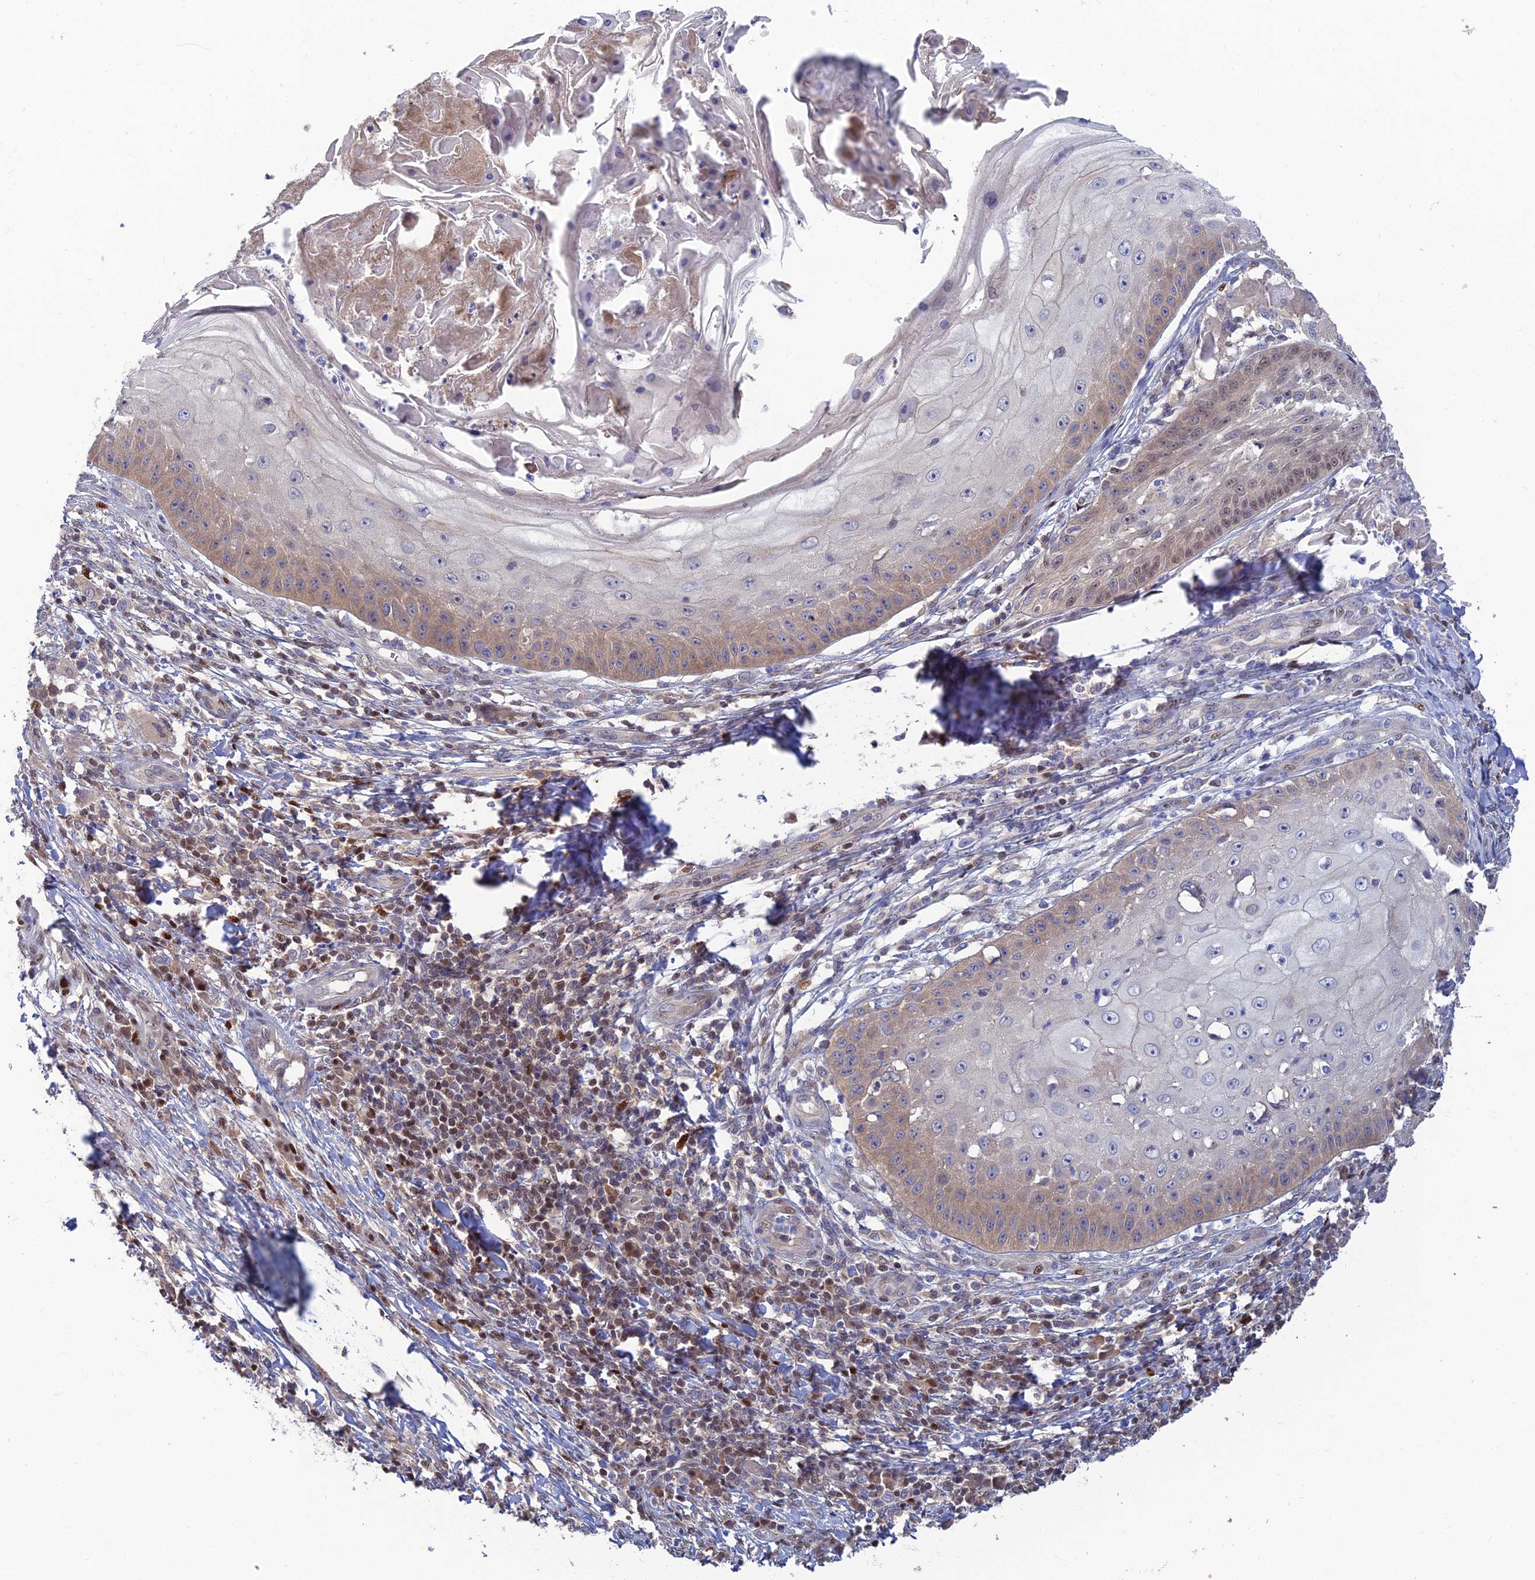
{"staining": {"intensity": "moderate", "quantity": "<25%", "location": "cytoplasmic/membranous"}, "tissue": "skin cancer", "cell_type": "Tumor cells", "image_type": "cancer", "snomed": [{"axis": "morphology", "description": "Squamous cell carcinoma, NOS"}, {"axis": "topography", "description": "Skin"}], "caption": "This photomicrograph displays IHC staining of human skin cancer (squamous cell carcinoma), with low moderate cytoplasmic/membranous staining in approximately <25% of tumor cells.", "gene": "DNPEP", "patient": {"sex": "male", "age": 70}}